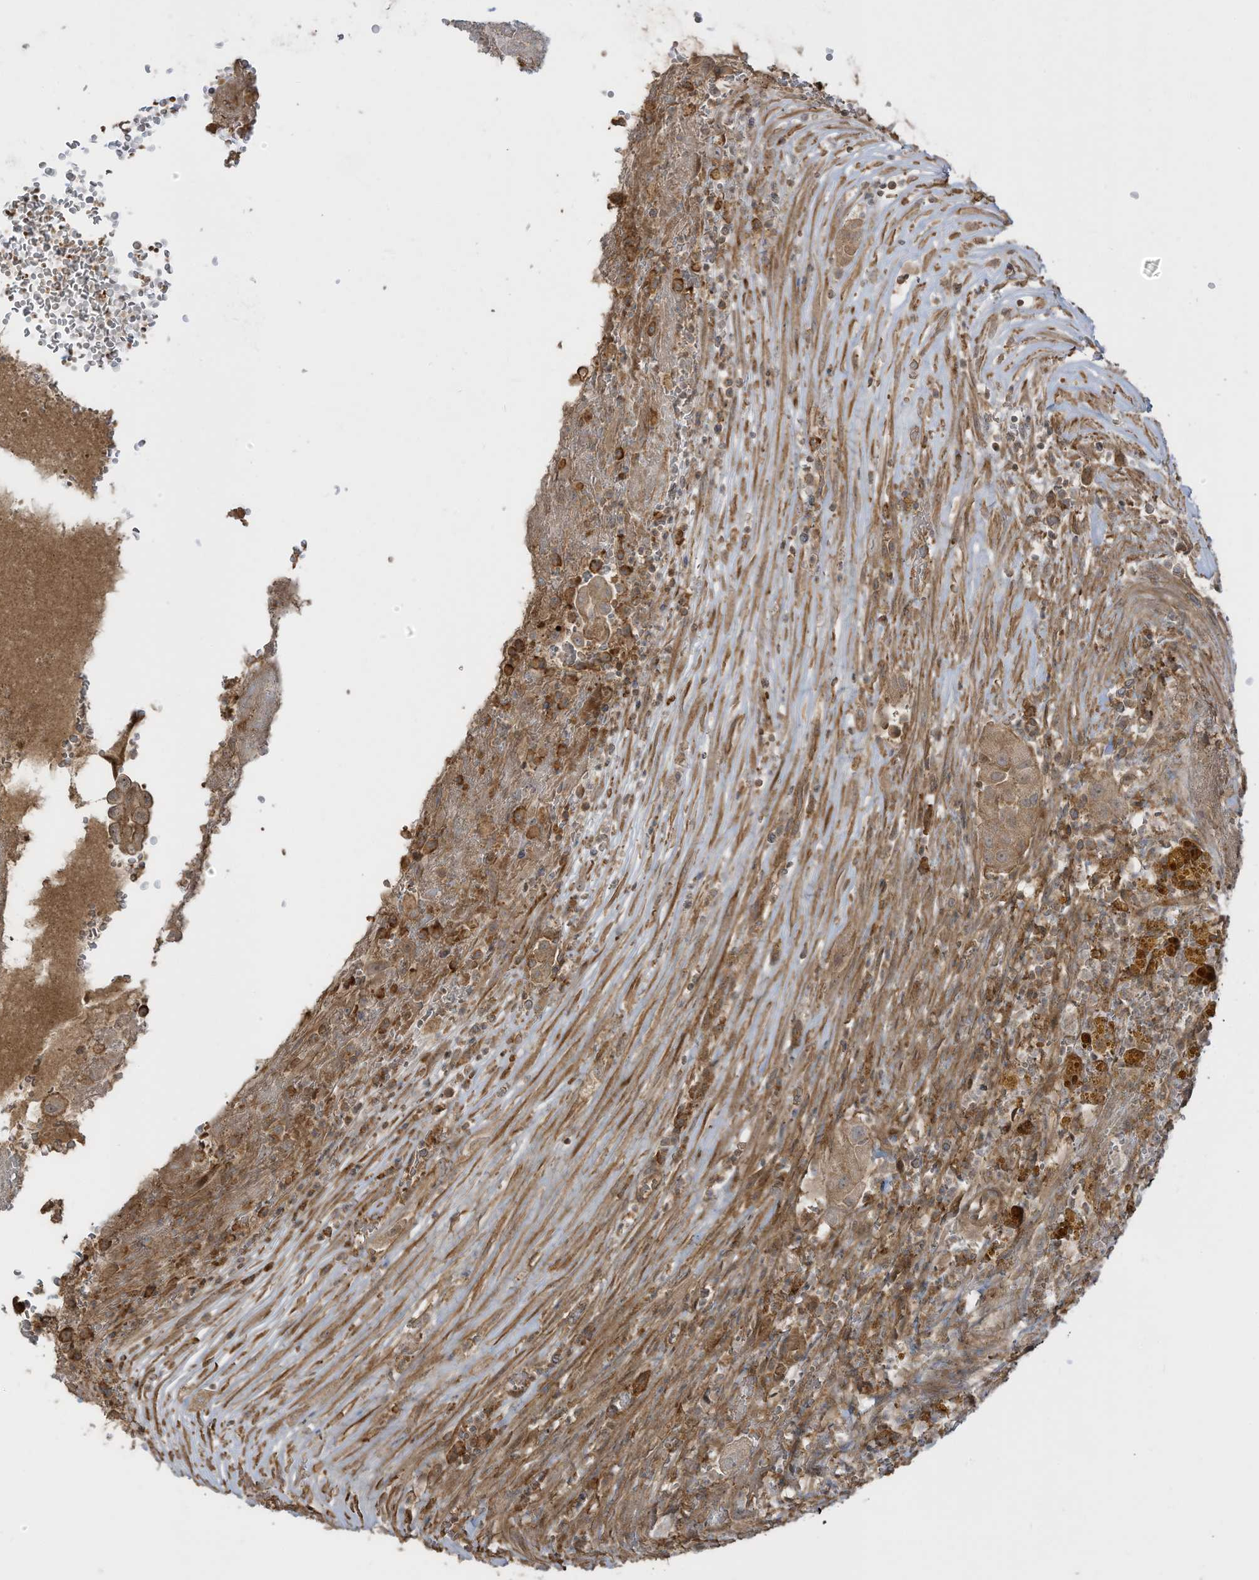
{"staining": {"intensity": "moderate", "quantity": ">75%", "location": "cytoplasmic/membranous"}, "tissue": "thyroid cancer", "cell_type": "Tumor cells", "image_type": "cancer", "snomed": [{"axis": "morphology", "description": "Papillary adenocarcinoma, NOS"}, {"axis": "topography", "description": "Thyroid gland"}], "caption": "Thyroid papillary adenocarcinoma tissue exhibits moderate cytoplasmic/membranous expression in about >75% of tumor cells, visualized by immunohistochemistry. (IHC, brightfield microscopy, high magnification).", "gene": "ENTR1", "patient": {"sex": "male", "age": 77}}